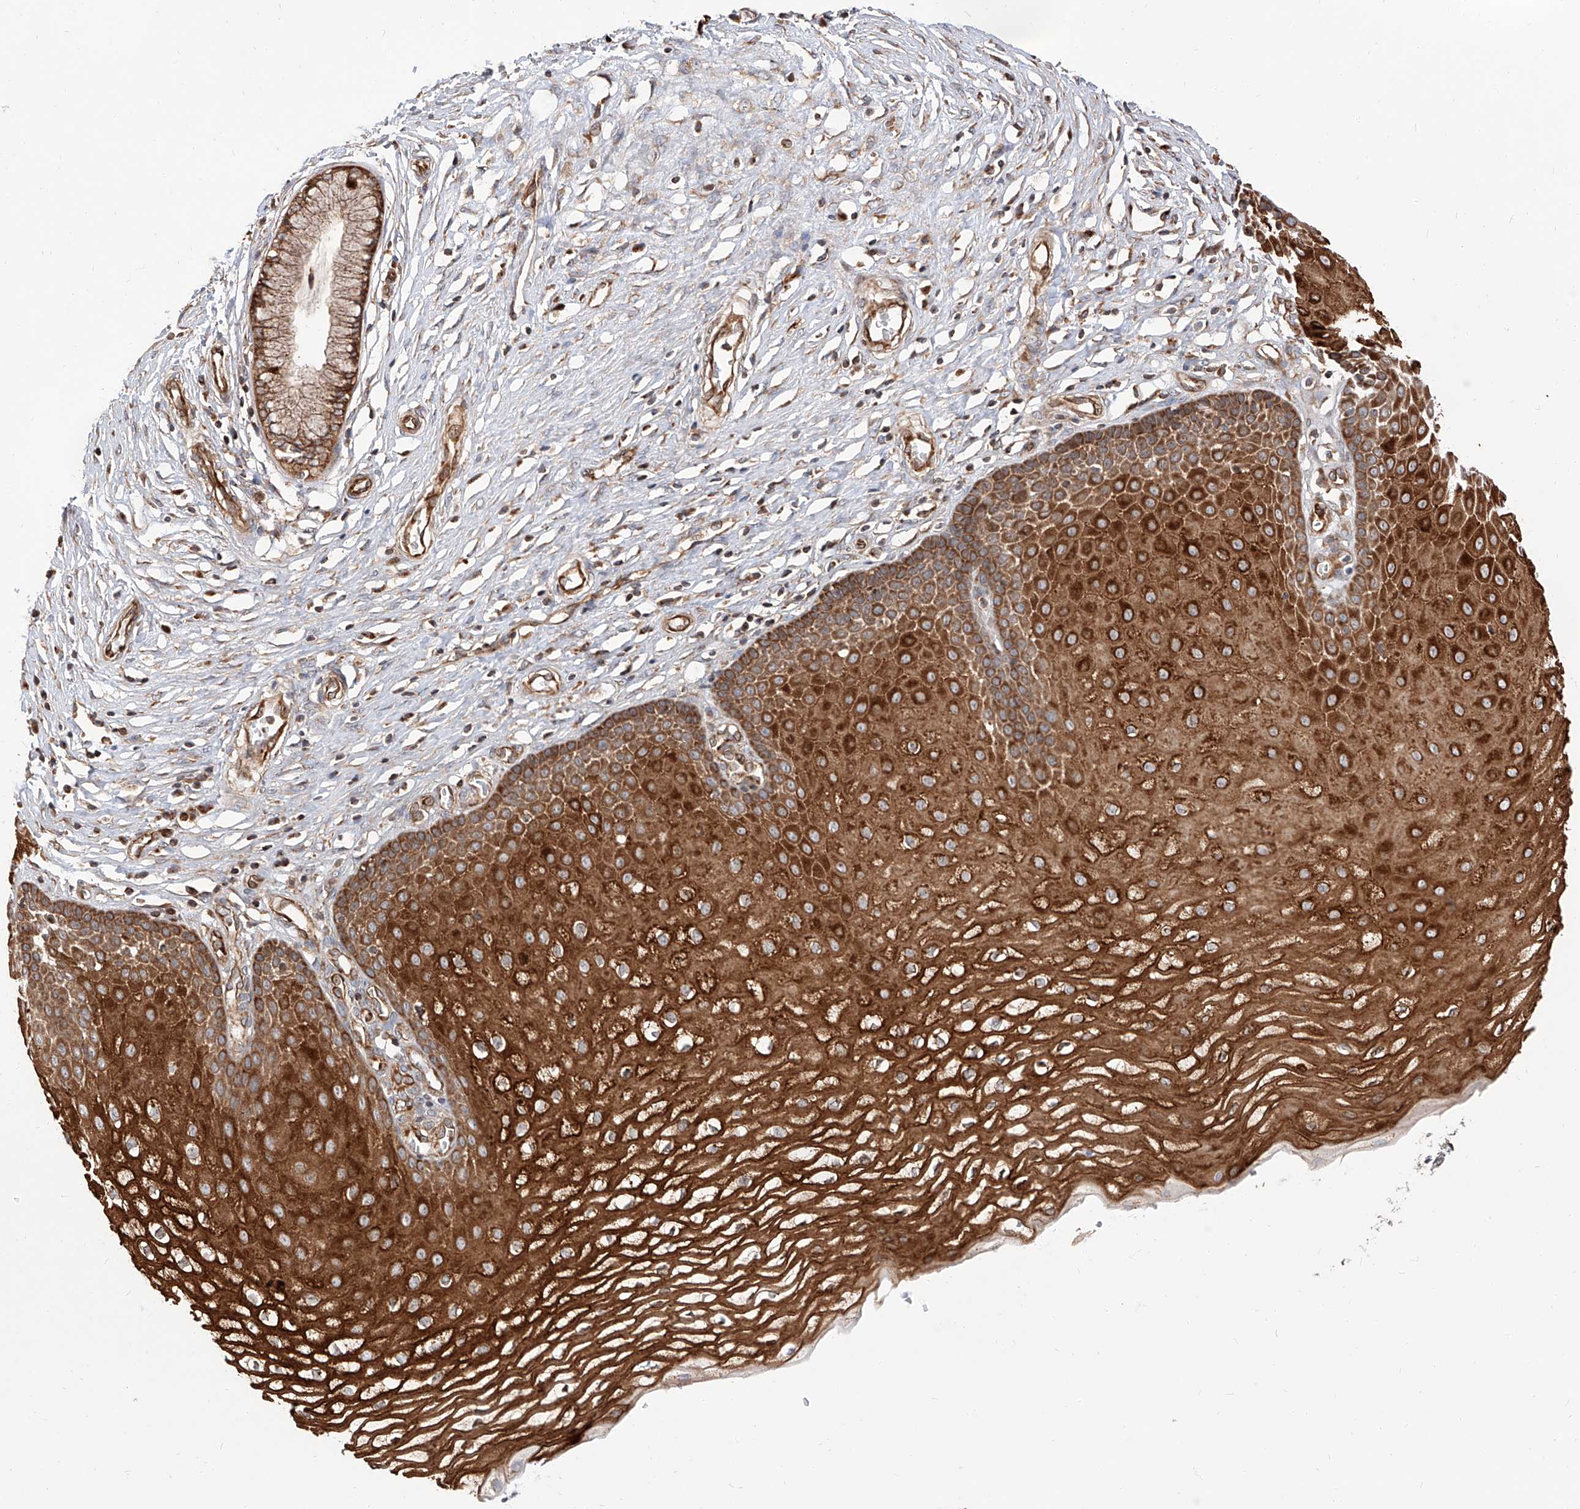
{"staining": {"intensity": "moderate", "quantity": ">75%", "location": "cytoplasmic/membranous"}, "tissue": "cervix", "cell_type": "Glandular cells", "image_type": "normal", "snomed": [{"axis": "morphology", "description": "Normal tissue, NOS"}, {"axis": "topography", "description": "Cervix"}], "caption": "Immunohistochemistry (IHC) image of benign cervix: cervix stained using IHC demonstrates medium levels of moderate protein expression localized specifically in the cytoplasmic/membranous of glandular cells, appearing as a cytoplasmic/membranous brown color.", "gene": "ISCA2", "patient": {"sex": "female", "age": 55}}